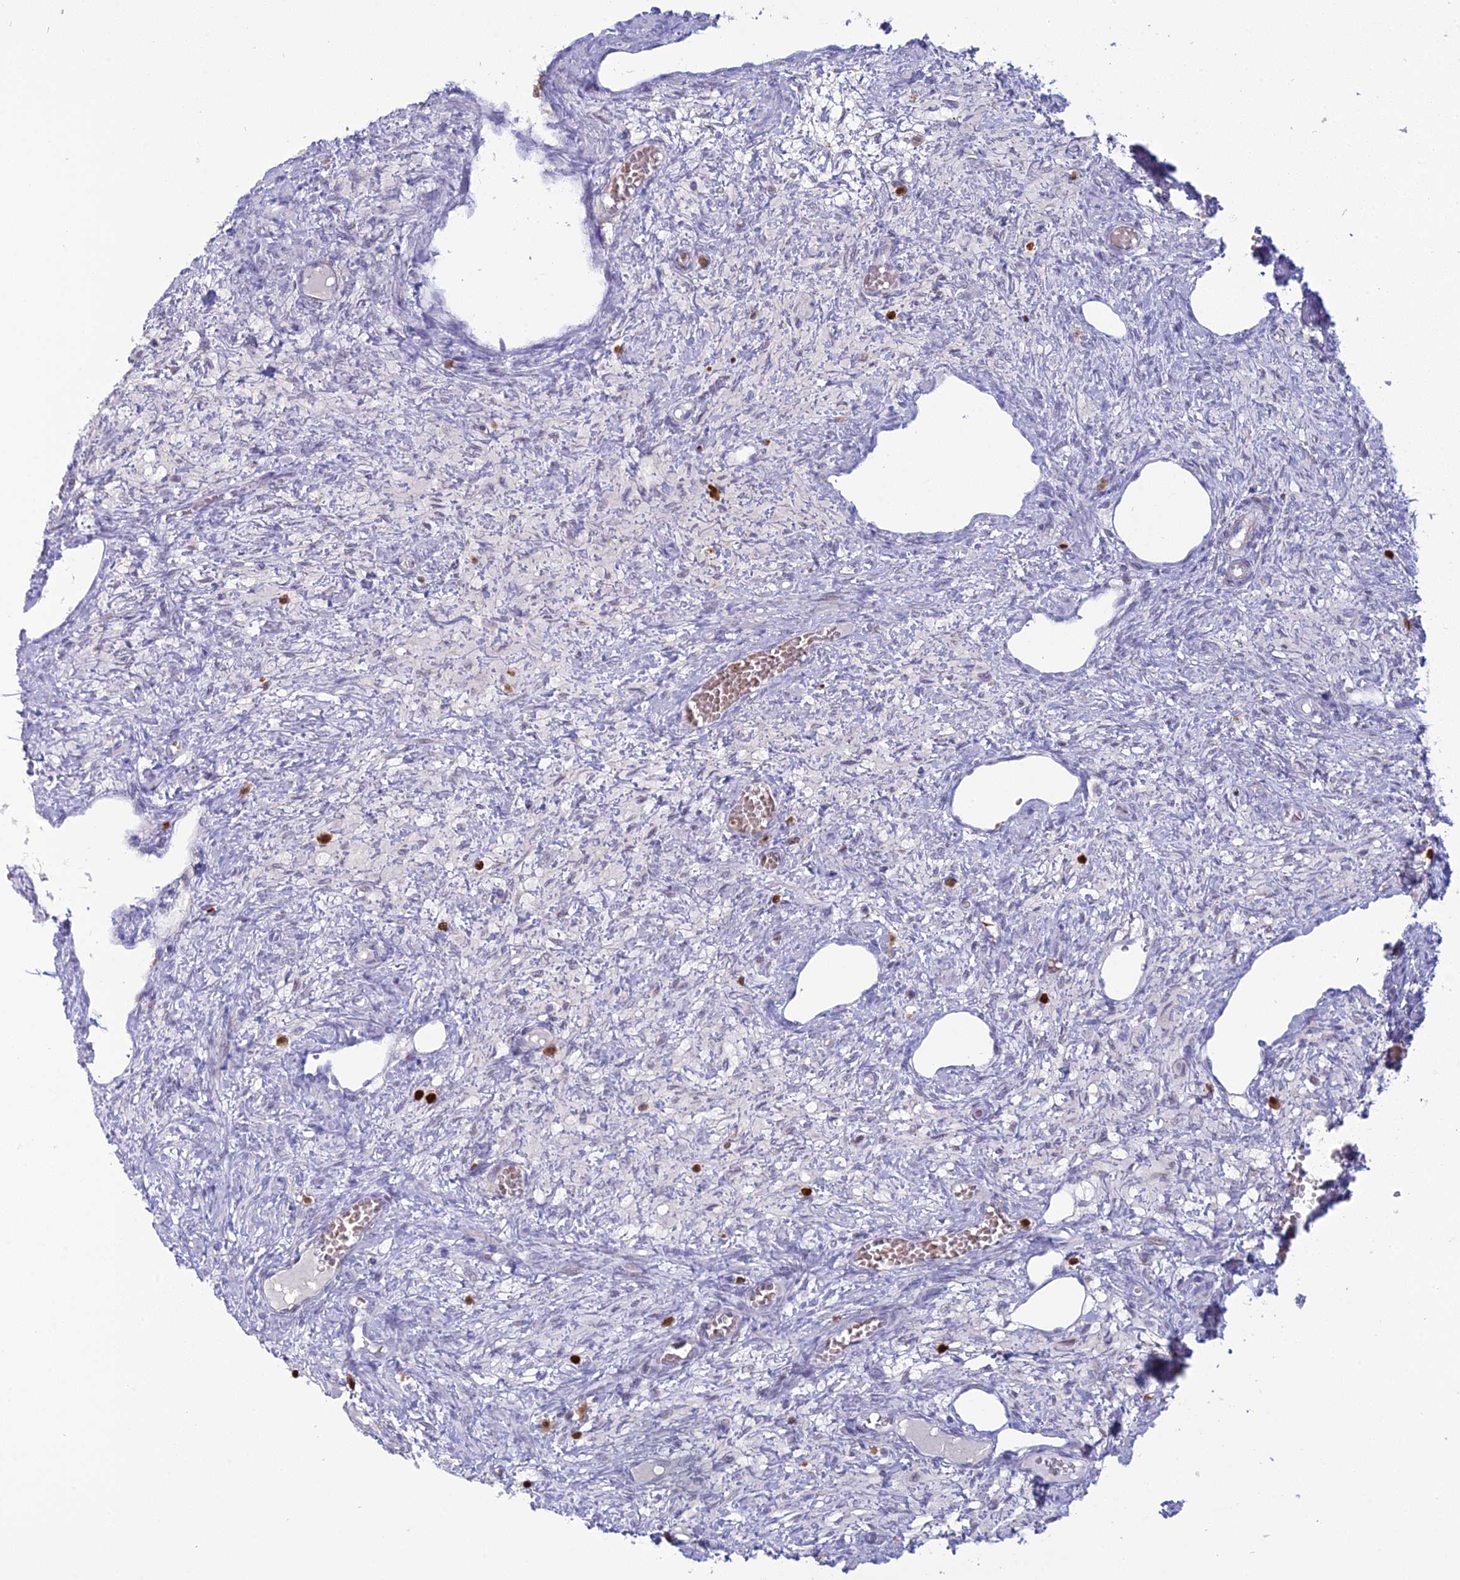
{"staining": {"intensity": "negative", "quantity": "none", "location": "none"}, "tissue": "ovary", "cell_type": "Follicle cells", "image_type": "normal", "snomed": [{"axis": "morphology", "description": "Normal tissue, NOS"}, {"axis": "topography", "description": "Ovary"}], "caption": "Human ovary stained for a protein using IHC displays no expression in follicle cells.", "gene": "PGBD4", "patient": {"sex": "female", "age": 27}}